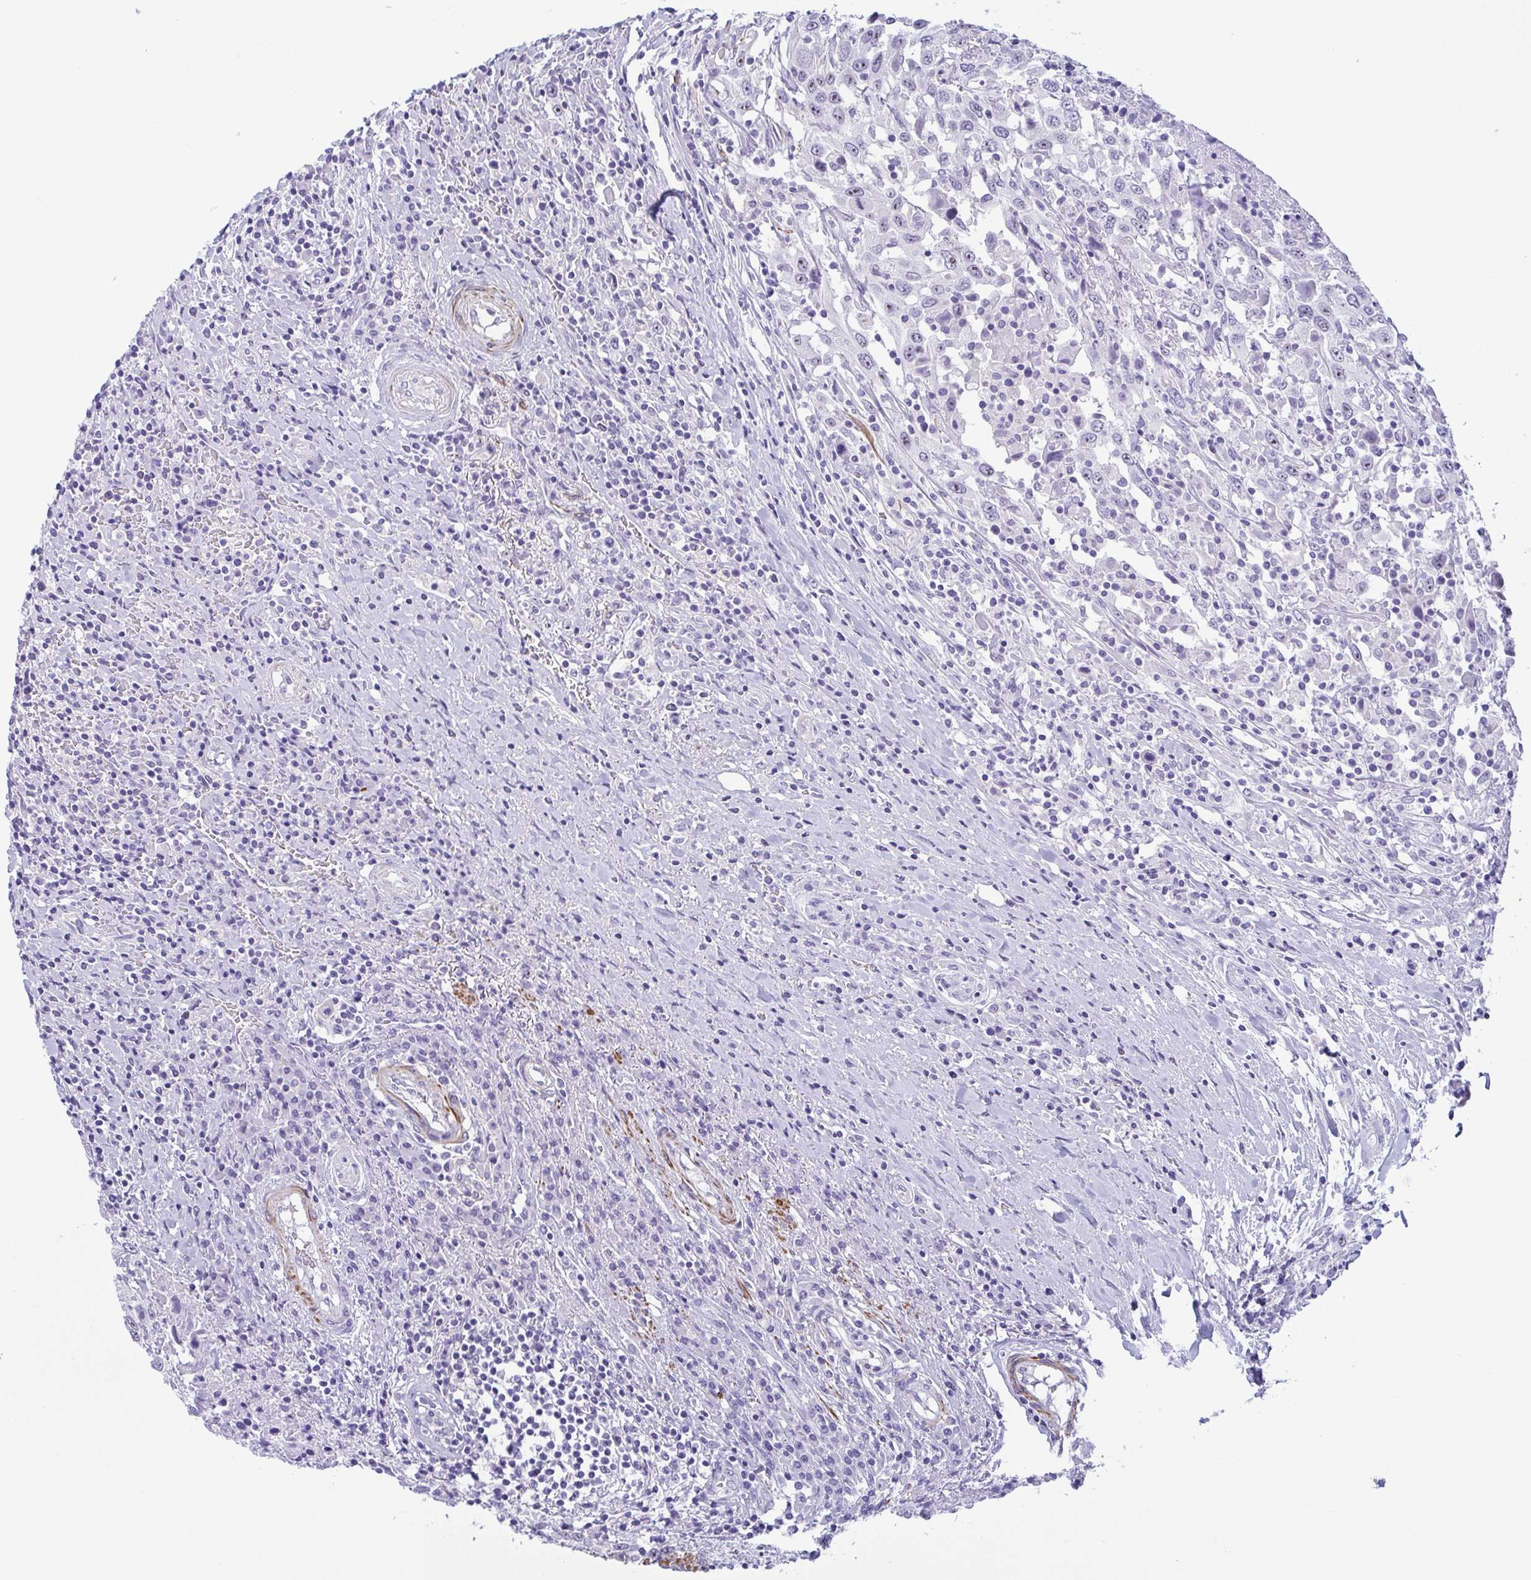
{"staining": {"intensity": "negative", "quantity": "none", "location": "none"}, "tissue": "urothelial cancer", "cell_type": "Tumor cells", "image_type": "cancer", "snomed": [{"axis": "morphology", "description": "Urothelial carcinoma, High grade"}, {"axis": "topography", "description": "Urinary bladder"}], "caption": "This is a micrograph of immunohistochemistry (IHC) staining of urothelial cancer, which shows no staining in tumor cells. (Brightfield microscopy of DAB IHC at high magnification).", "gene": "MYL7", "patient": {"sex": "male", "age": 61}}